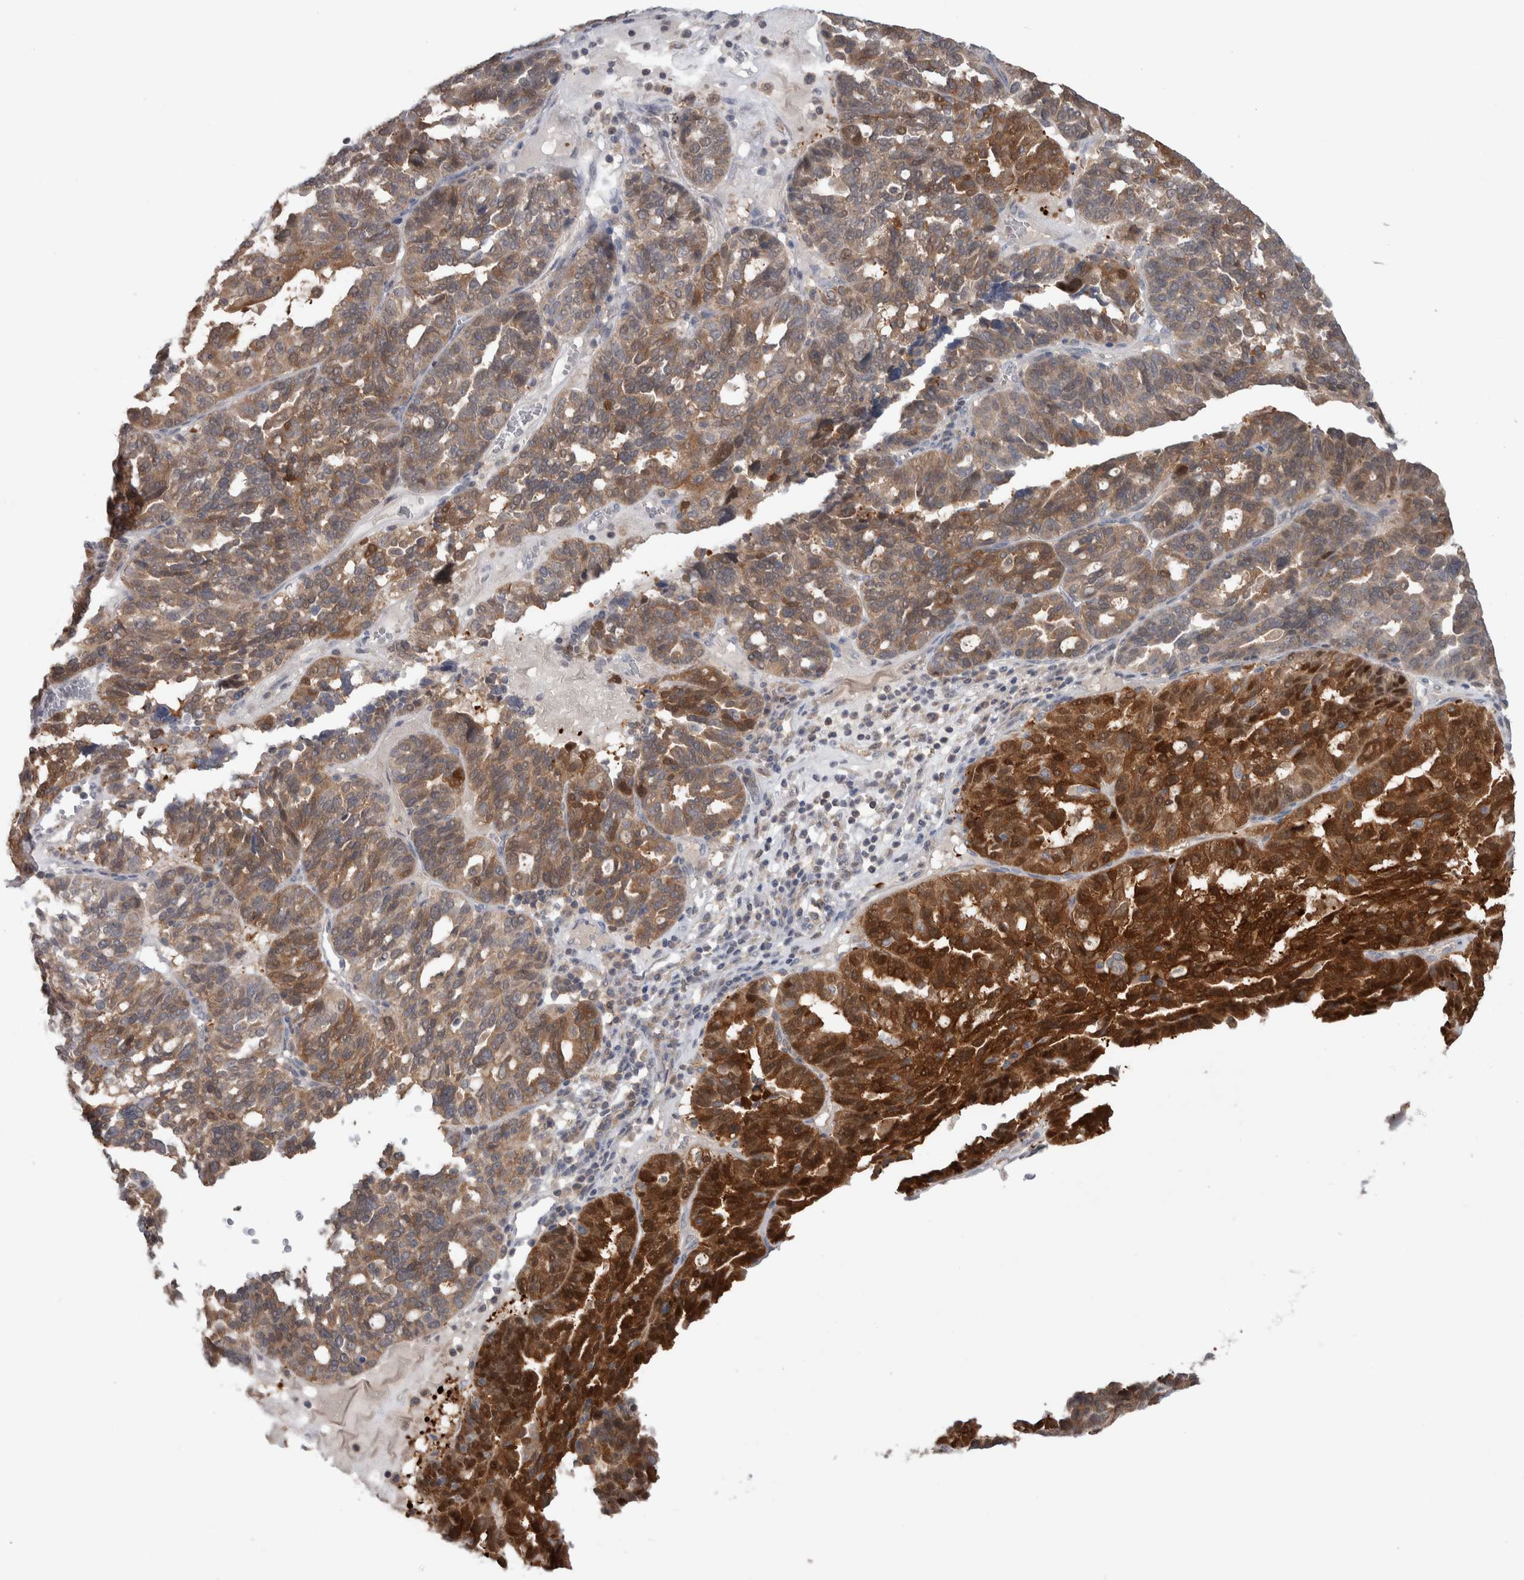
{"staining": {"intensity": "strong", "quantity": "25%-75%", "location": "cytoplasmic/membranous,nuclear"}, "tissue": "ovarian cancer", "cell_type": "Tumor cells", "image_type": "cancer", "snomed": [{"axis": "morphology", "description": "Cystadenocarcinoma, serous, NOS"}, {"axis": "topography", "description": "Ovary"}], "caption": "Protein expression analysis of human ovarian cancer (serous cystadenocarcinoma) reveals strong cytoplasmic/membranous and nuclear positivity in about 25%-75% of tumor cells. (DAB (3,3'-diaminobenzidine) IHC, brown staining for protein, blue staining for nuclei).", "gene": "HTATIP2", "patient": {"sex": "female", "age": 59}}